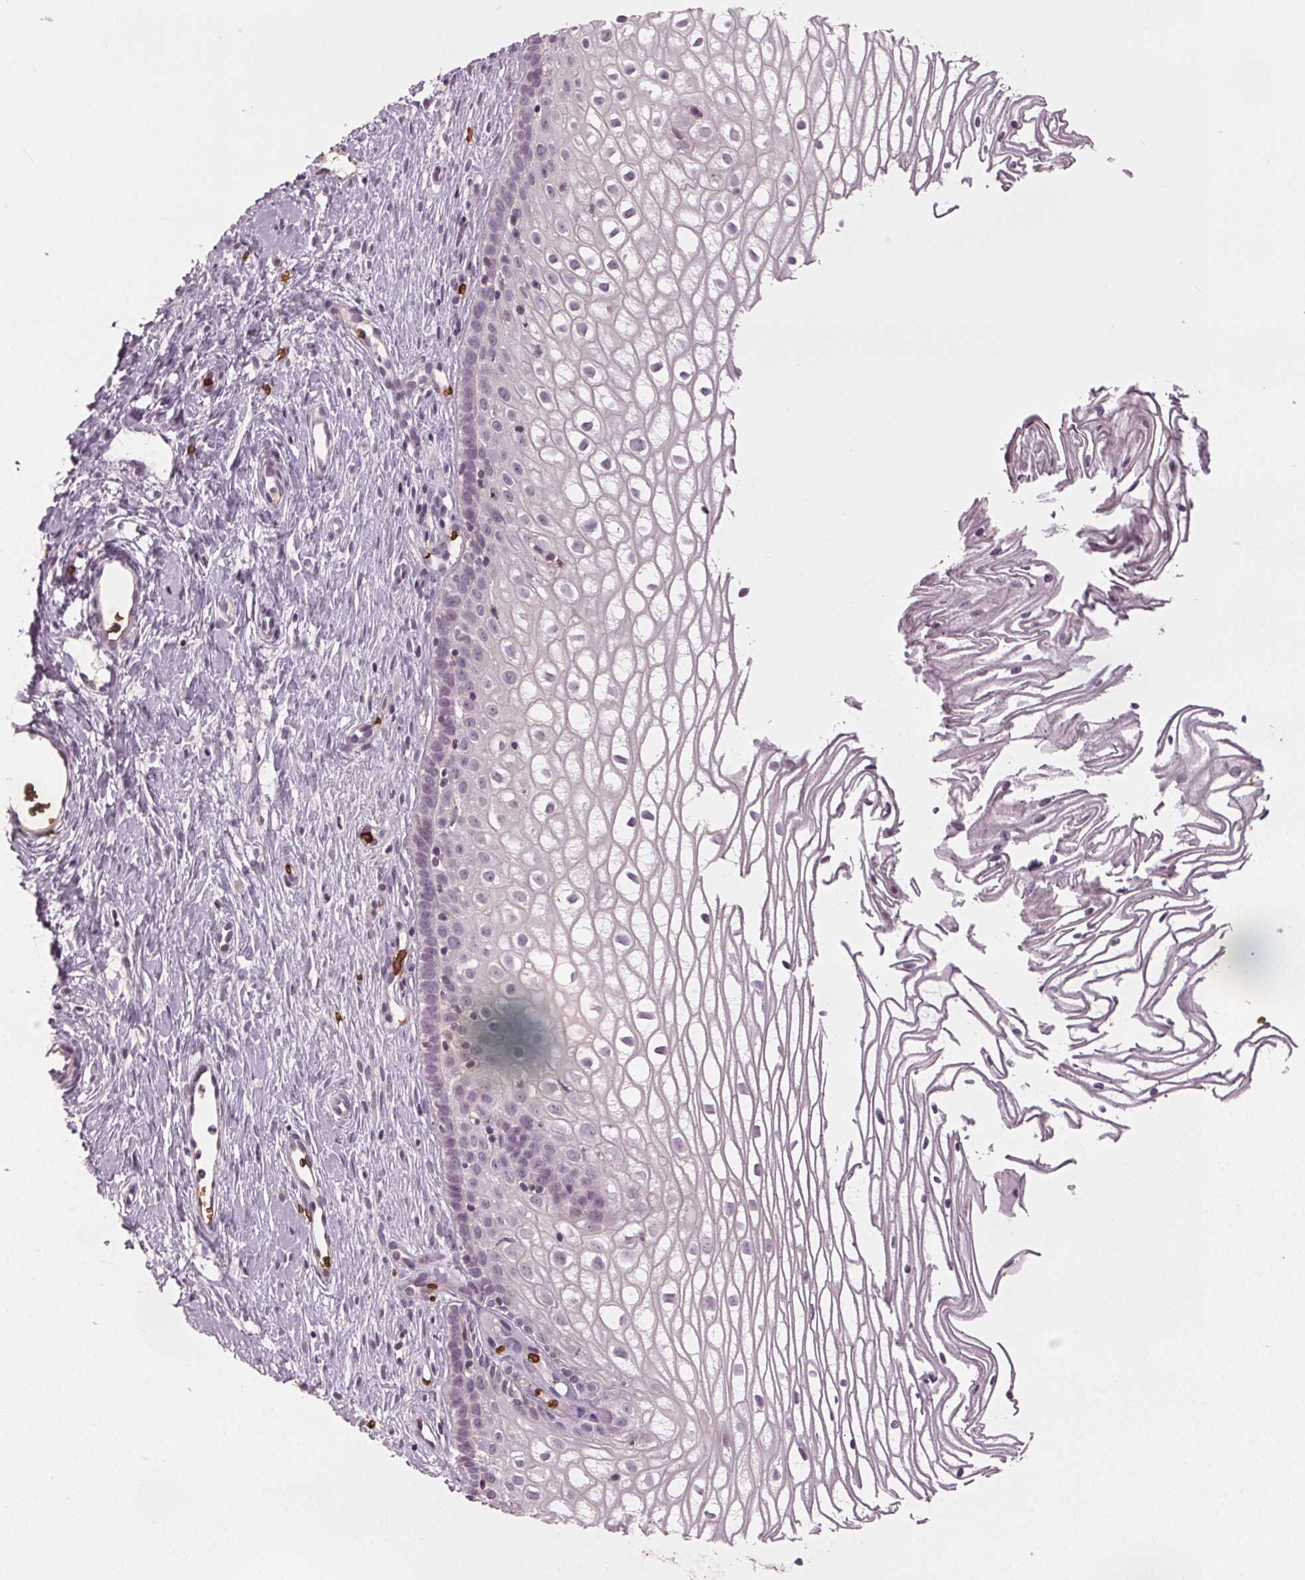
{"staining": {"intensity": "negative", "quantity": "none", "location": "none"}, "tissue": "cervix", "cell_type": "Glandular cells", "image_type": "normal", "snomed": [{"axis": "morphology", "description": "Normal tissue, NOS"}, {"axis": "topography", "description": "Cervix"}], "caption": "Immunohistochemistry (IHC) photomicrograph of unremarkable cervix stained for a protein (brown), which reveals no staining in glandular cells.", "gene": "SLC4A1", "patient": {"sex": "female", "age": 40}}